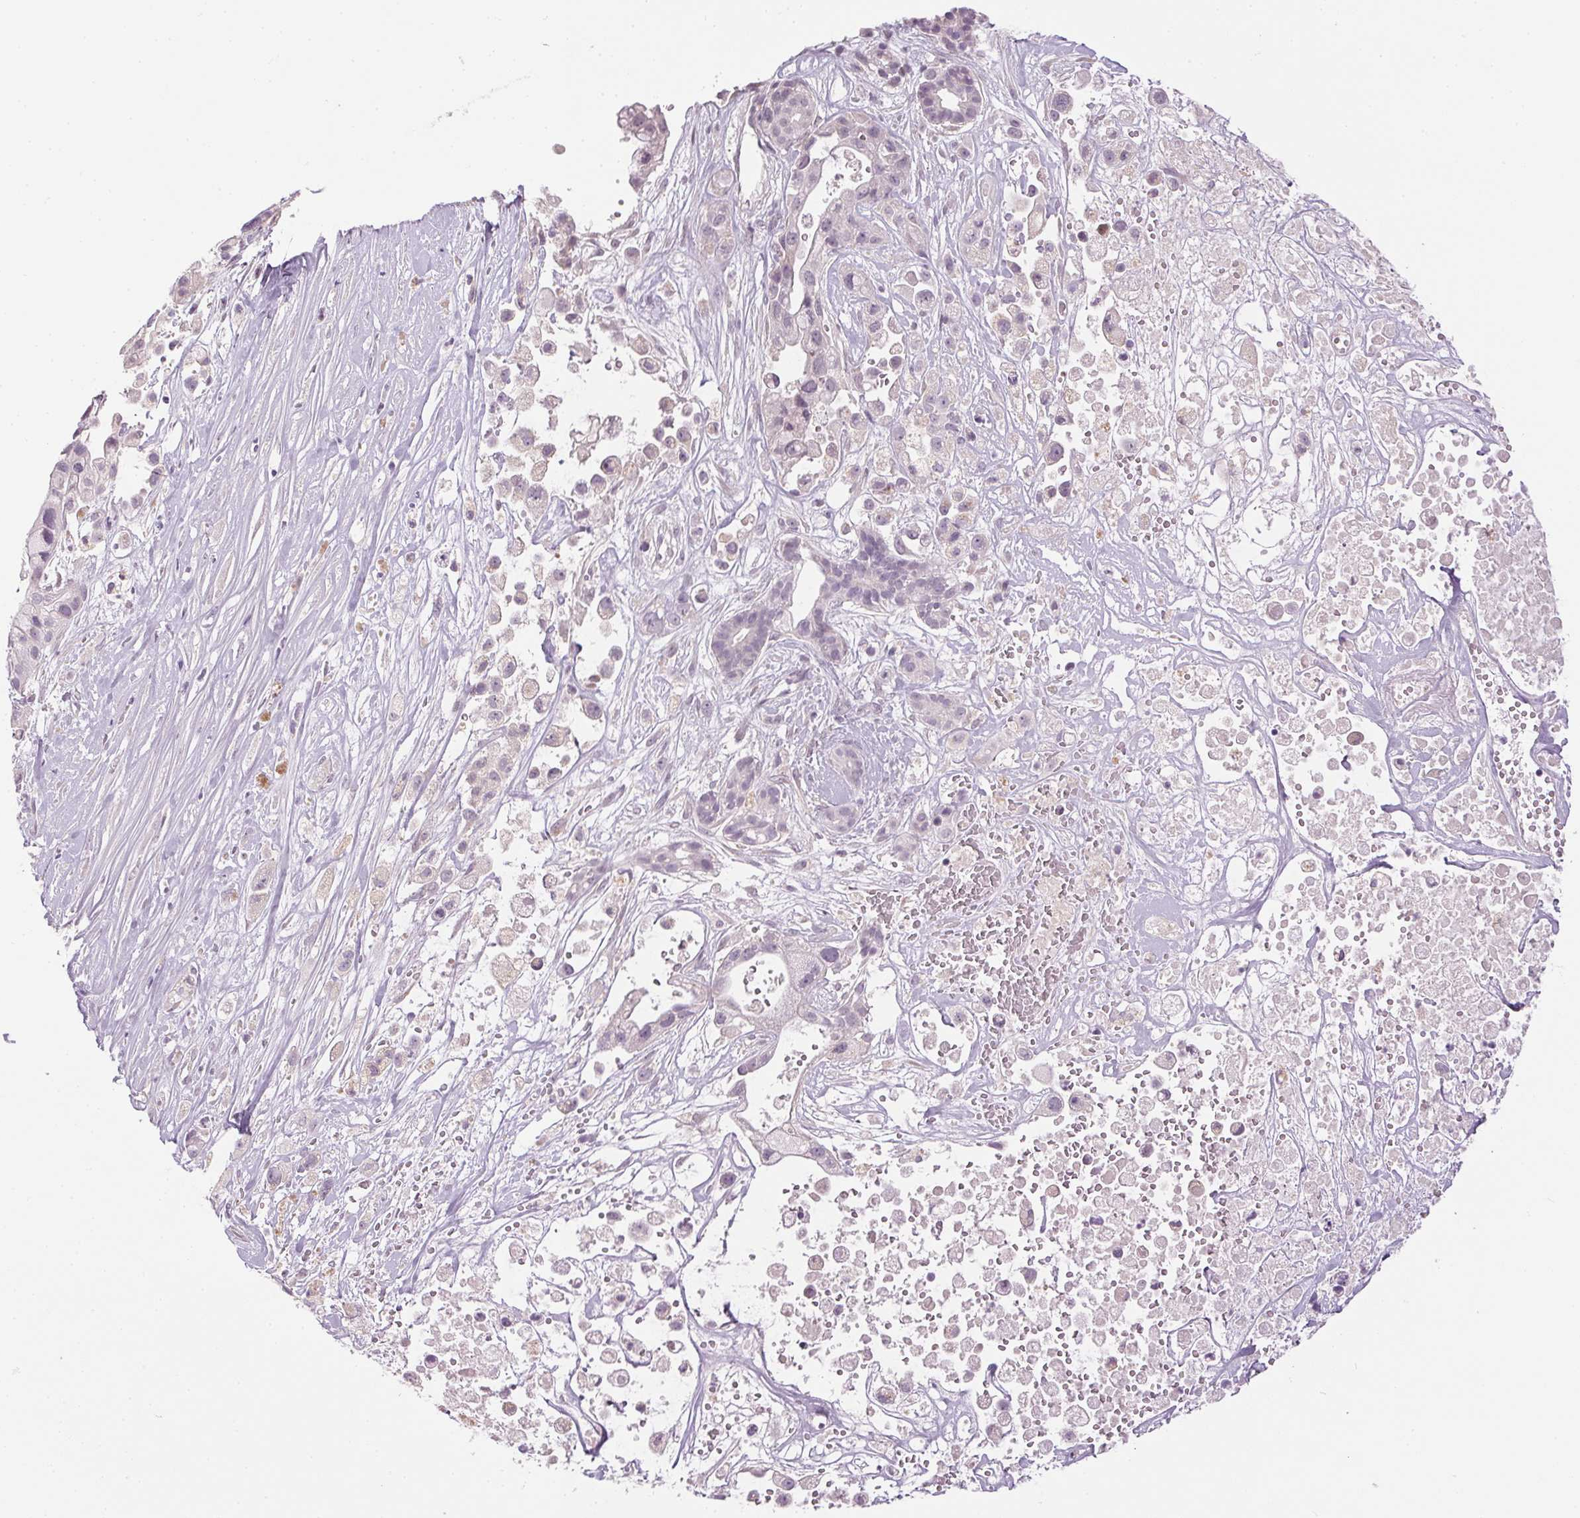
{"staining": {"intensity": "negative", "quantity": "none", "location": "none"}, "tissue": "pancreatic cancer", "cell_type": "Tumor cells", "image_type": "cancer", "snomed": [{"axis": "morphology", "description": "Adenocarcinoma, NOS"}, {"axis": "topography", "description": "Pancreas"}], "caption": "Pancreatic cancer (adenocarcinoma) stained for a protein using immunohistochemistry (IHC) demonstrates no expression tumor cells.", "gene": "FAM168A", "patient": {"sex": "male", "age": 44}}